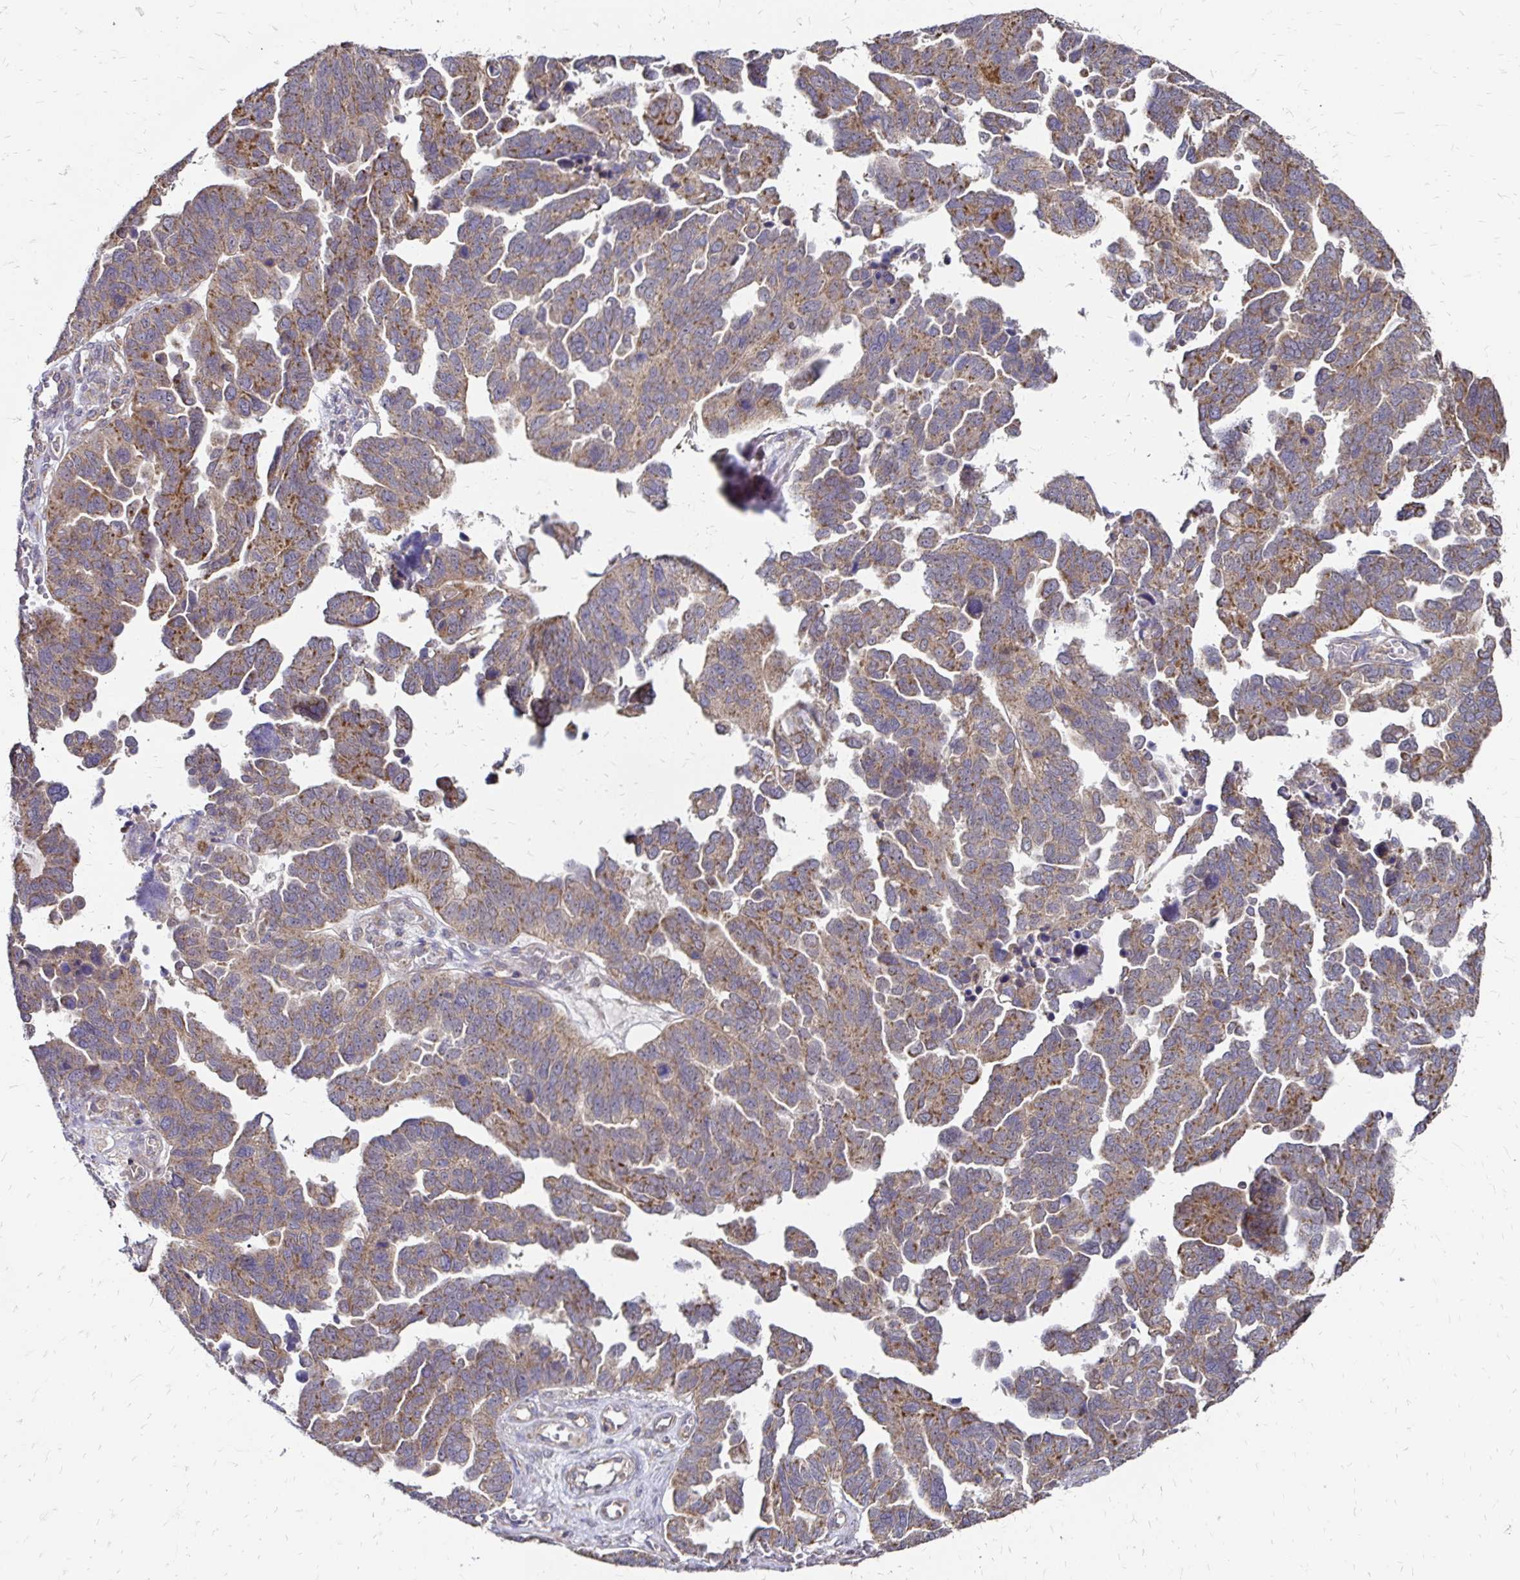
{"staining": {"intensity": "moderate", "quantity": ">75%", "location": "cytoplasmic/membranous"}, "tissue": "ovarian cancer", "cell_type": "Tumor cells", "image_type": "cancer", "snomed": [{"axis": "morphology", "description": "Cystadenocarcinoma, serous, NOS"}, {"axis": "topography", "description": "Ovary"}], "caption": "Ovarian cancer (serous cystadenocarcinoma) stained with a protein marker exhibits moderate staining in tumor cells.", "gene": "ZW10", "patient": {"sex": "female", "age": 64}}